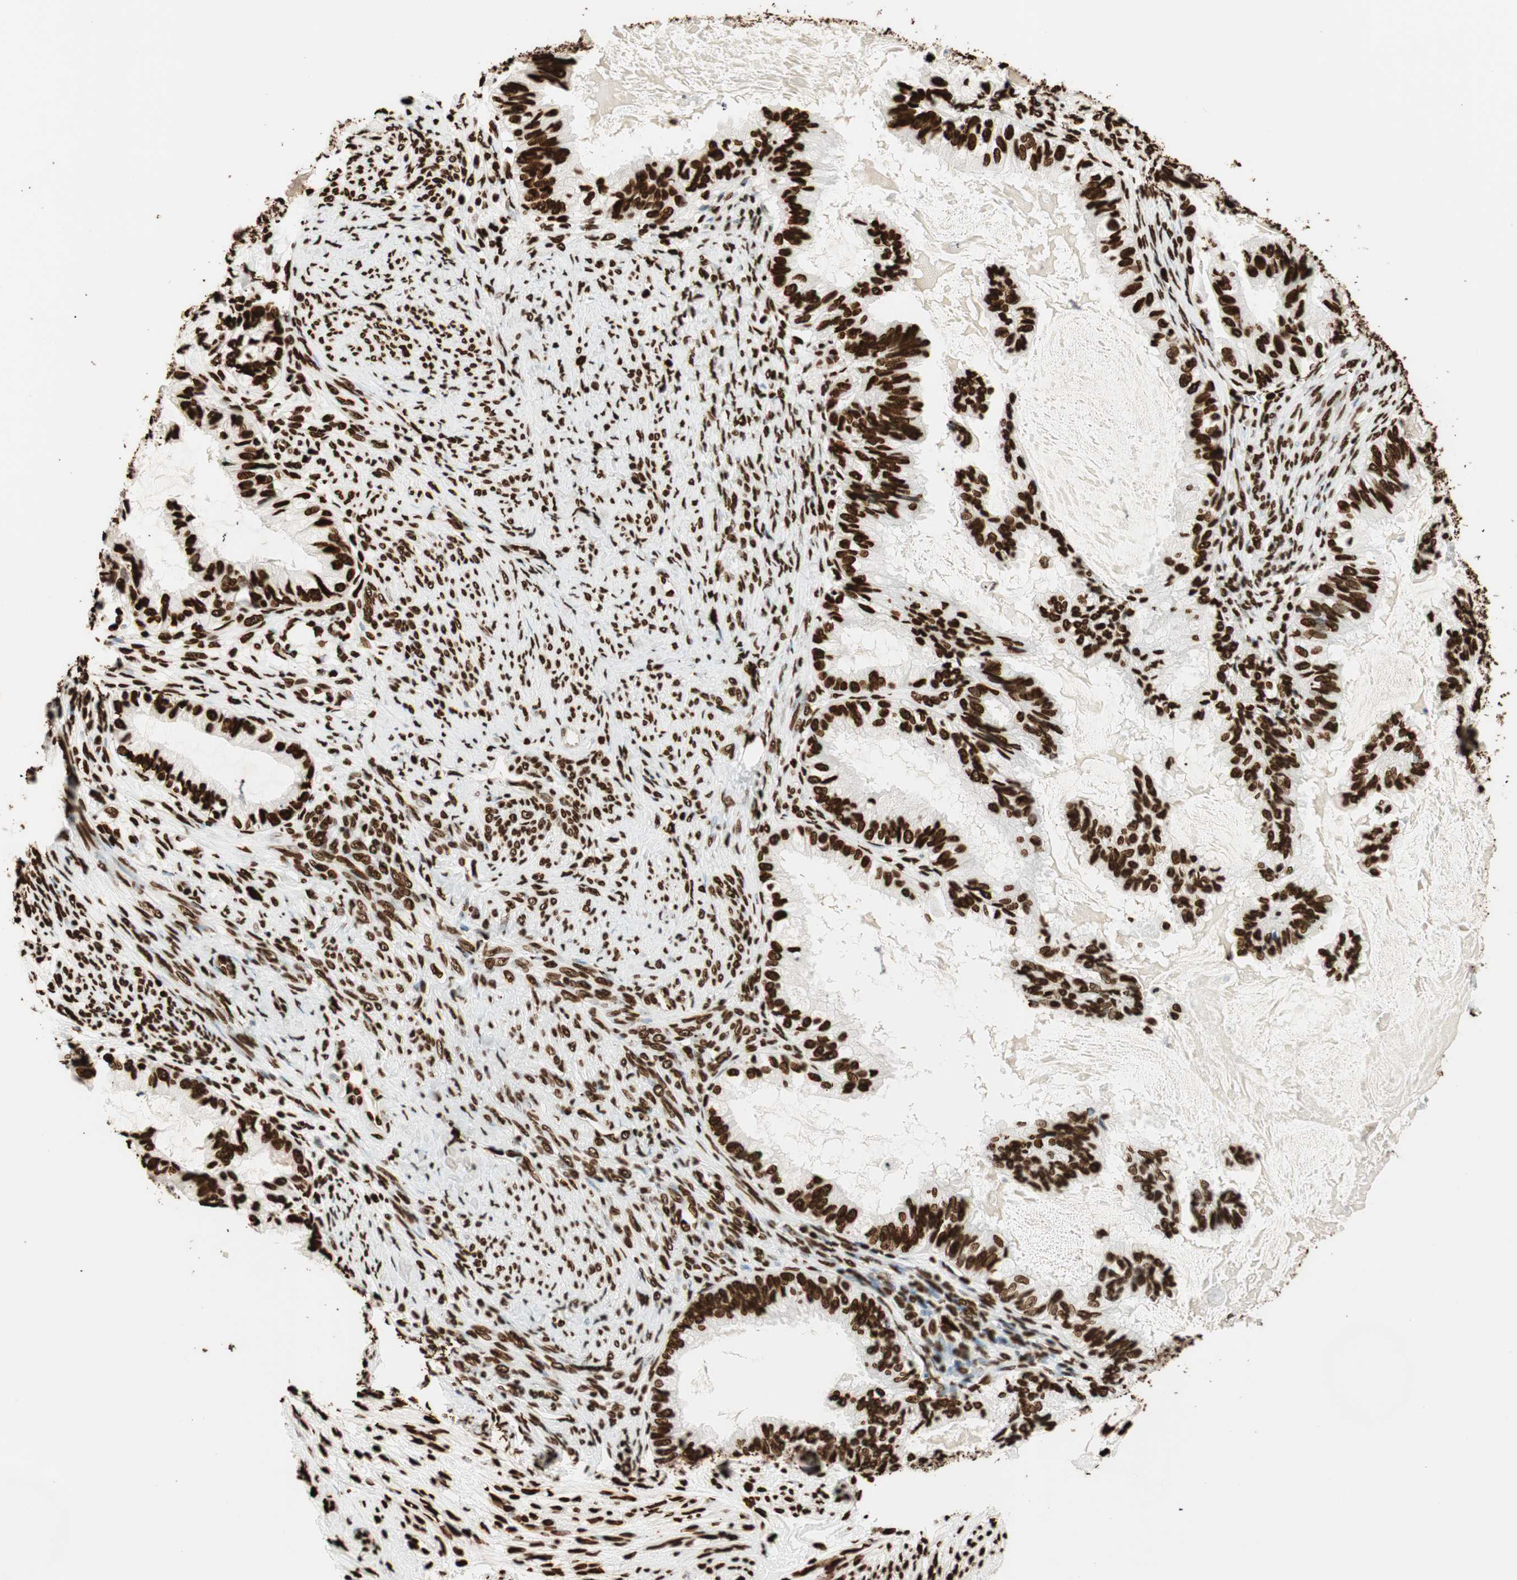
{"staining": {"intensity": "strong", "quantity": ">75%", "location": "nuclear"}, "tissue": "cervical cancer", "cell_type": "Tumor cells", "image_type": "cancer", "snomed": [{"axis": "morphology", "description": "Normal tissue, NOS"}, {"axis": "morphology", "description": "Adenocarcinoma, NOS"}, {"axis": "topography", "description": "Cervix"}, {"axis": "topography", "description": "Endometrium"}], "caption": "High-magnification brightfield microscopy of adenocarcinoma (cervical) stained with DAB (brown) and counterstained with hematoxylin (blue). tumor cells exhibit strong nuclear expression is identified in about>75% of cells.", "gene": "GLI2", "patient": {"sex": "female", "age": 86}}